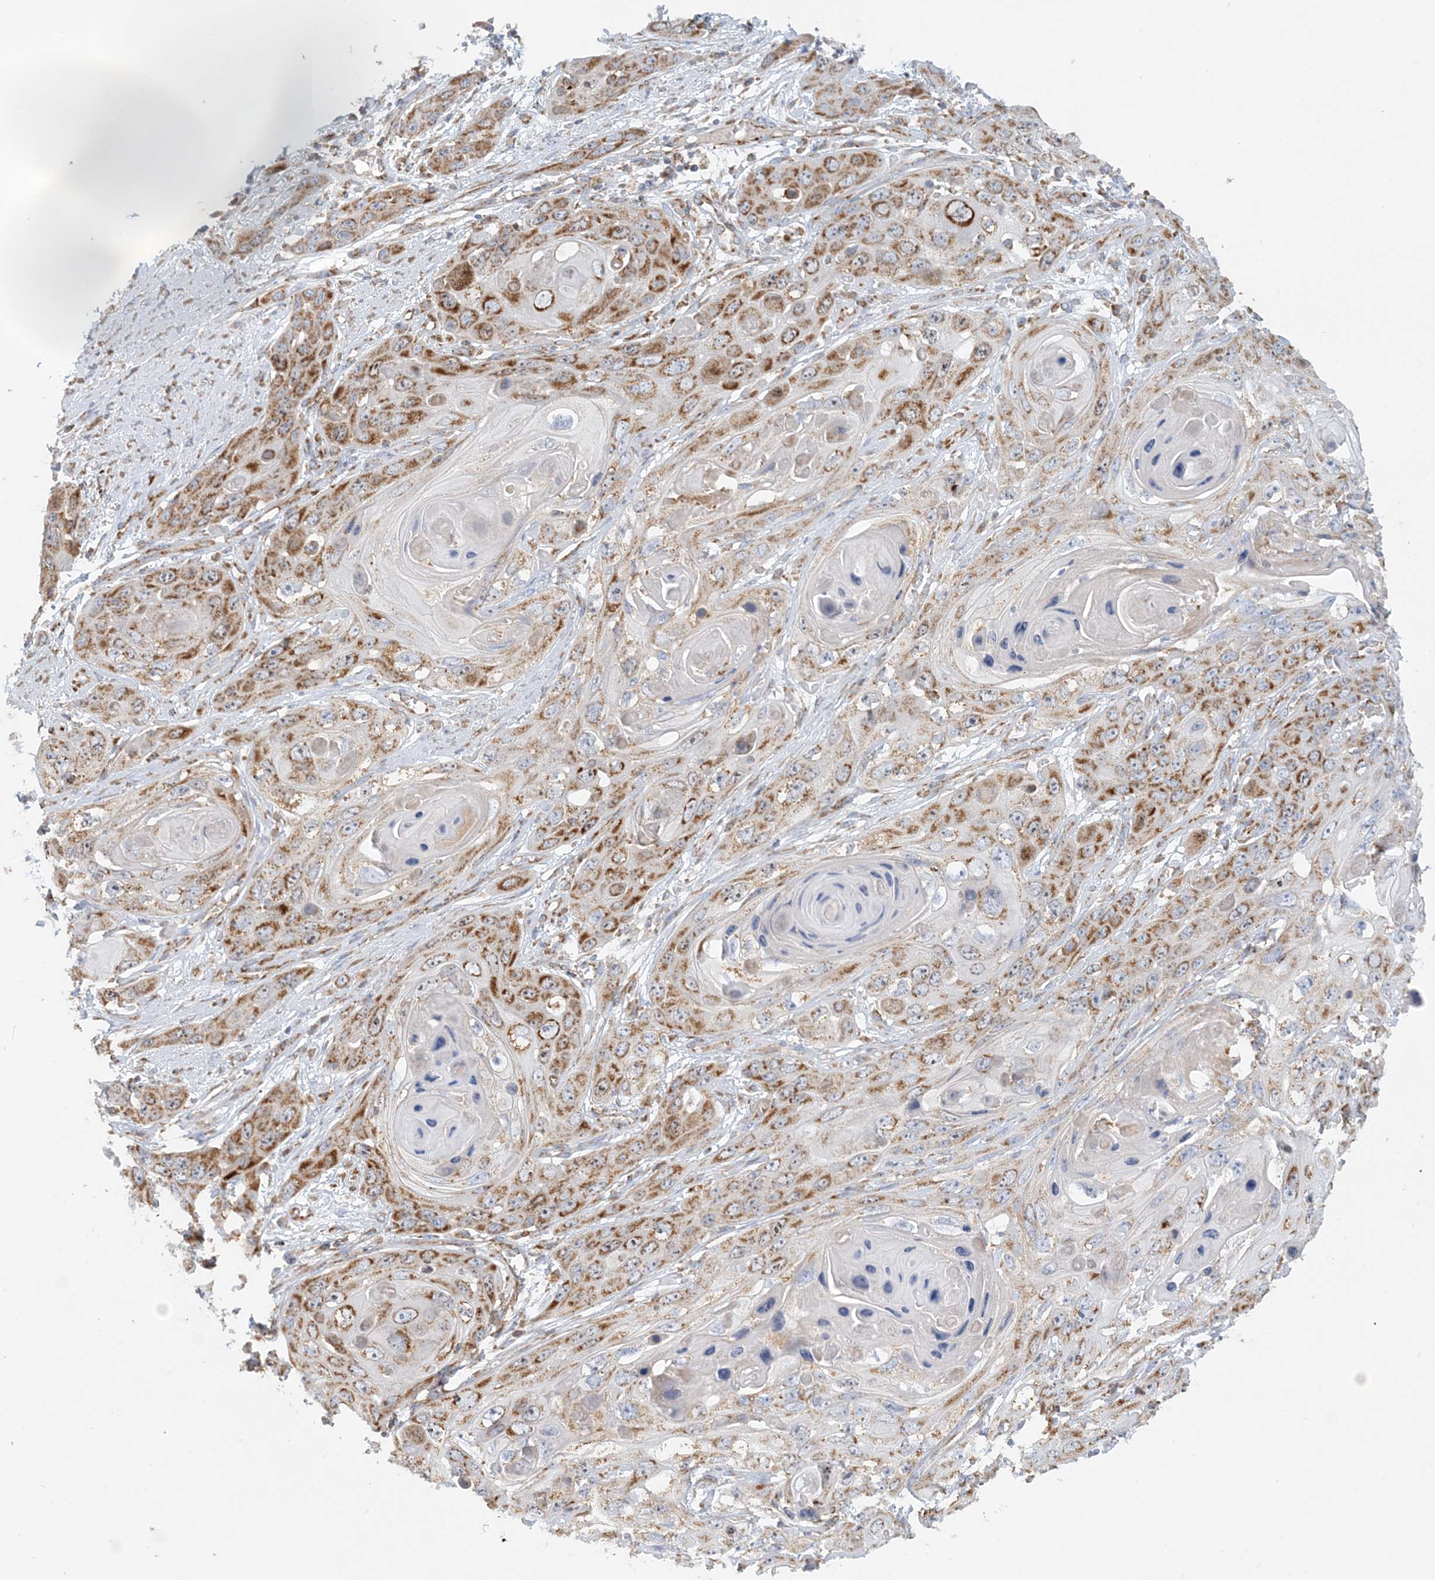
{"staining": {"intensity": "moderate", "quantity": ">75%", "location": "cytoplasmic/membranous"}, "tissue": "skin cancer", "cell_type": "Tumor cells", "image_type": "cancer", "snomed": [{"axis": "morphology", "description": "Squamous cell carcinoma, NOS"}, {"axis": "topography", "description": "Skin"}], "caption": "Immunohistochemistry (IHC) of skin squamous cell carcinoma reveals medium levels of moderate cytoplasmic/membranous expression in approximately >75% of tumor cells.", "gene": "COA3", "patient": {"sex": "male", "age": 55}}